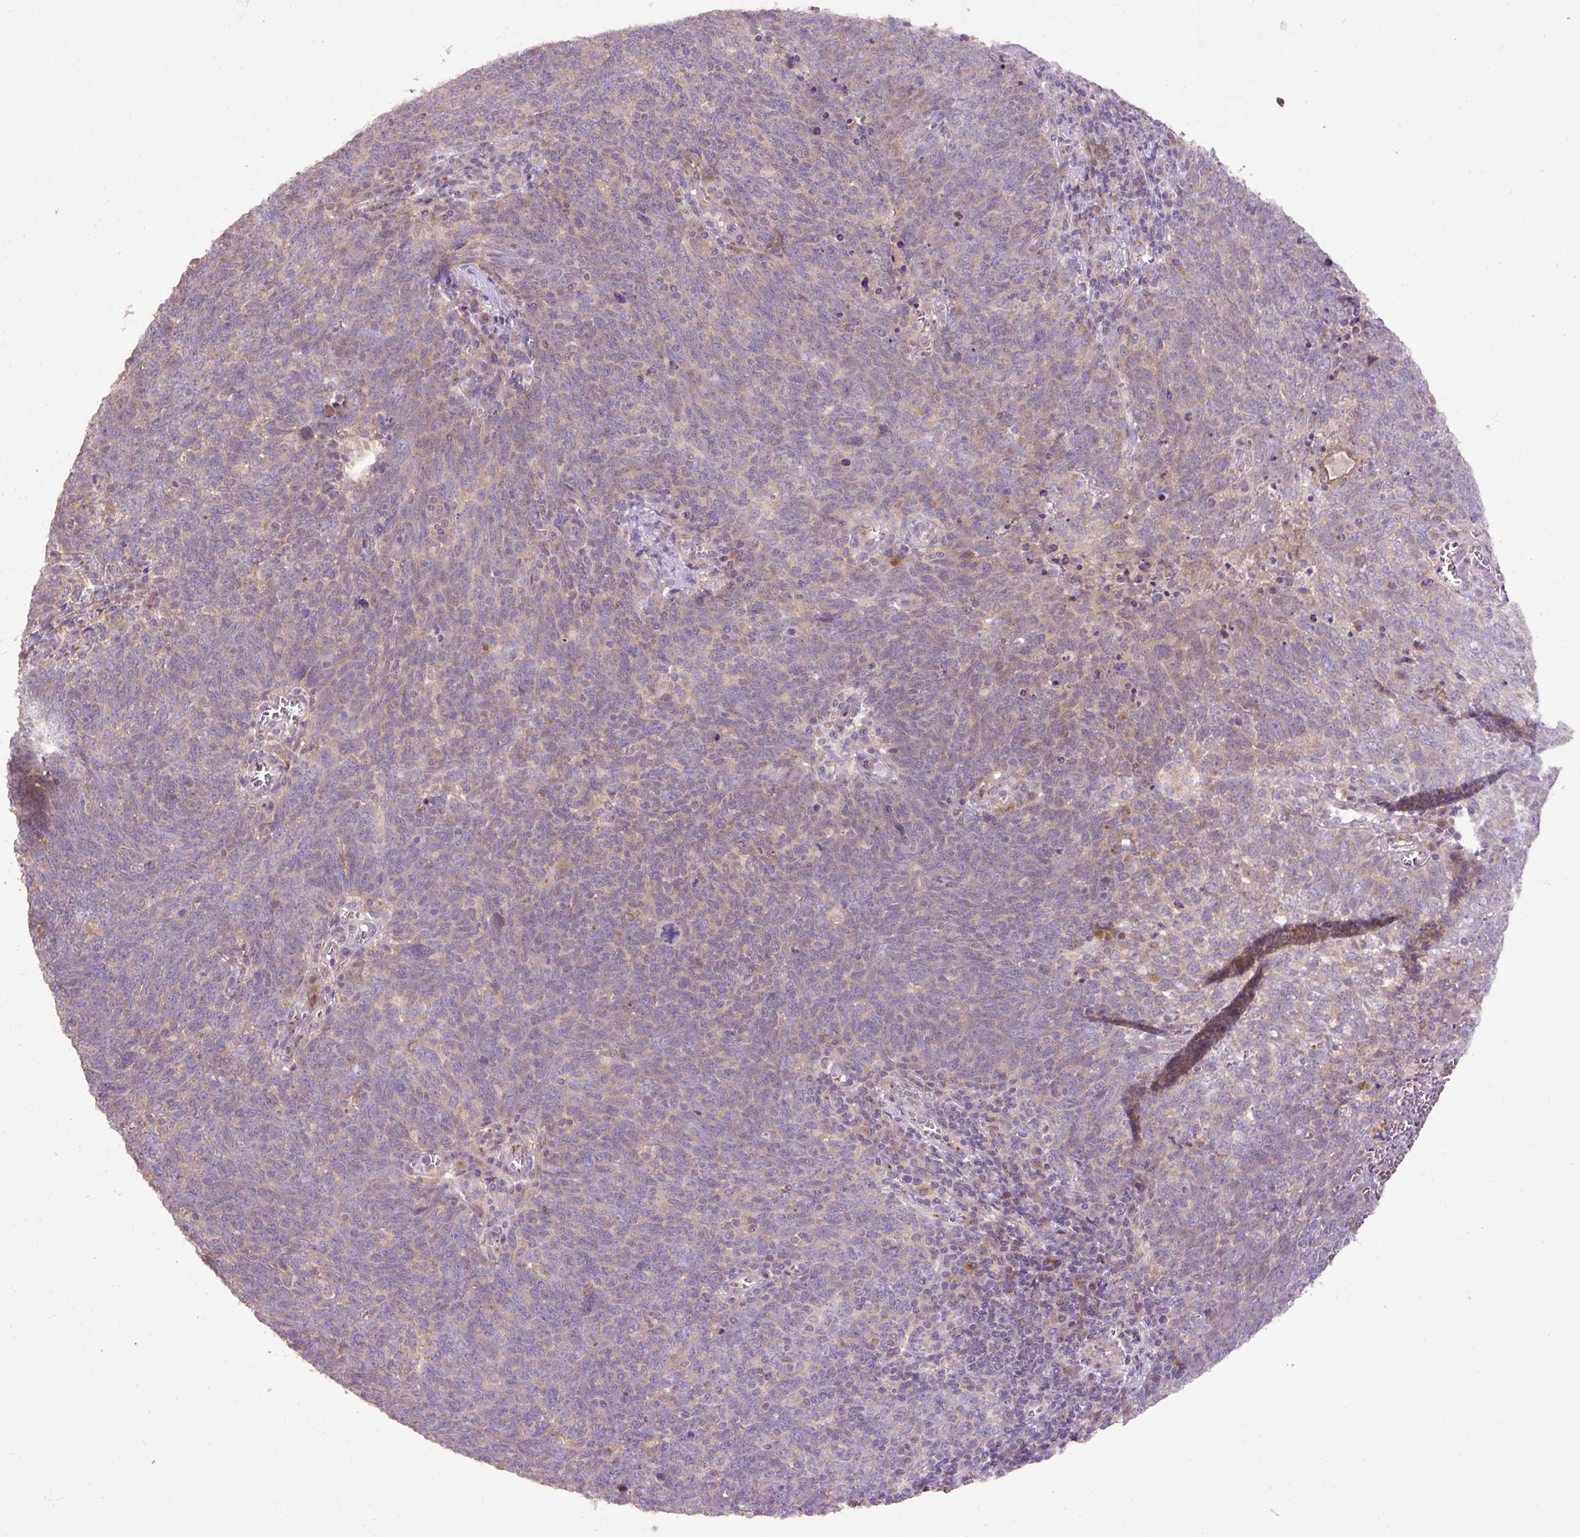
{"staining": {"intensity": "weak", "quantity": "<25%", "location": "cytoplasmic/membranous"}, "tissue": "lung cancer", "cell_type": "Tumor cells", "image_type": "cancer", "snomed": [{"axis": "morphology", "description": "Squamous cell carcinoma, NOS"}, {"axis": "topography", "description": "Lung"}], "caption": "Immunohistochemical staining of lung cancer (squamous cell carcinoma) displays no significant positivity in tumor cells.", "gene": "ABR", "patient": {"sex": "female", "age": 72}}